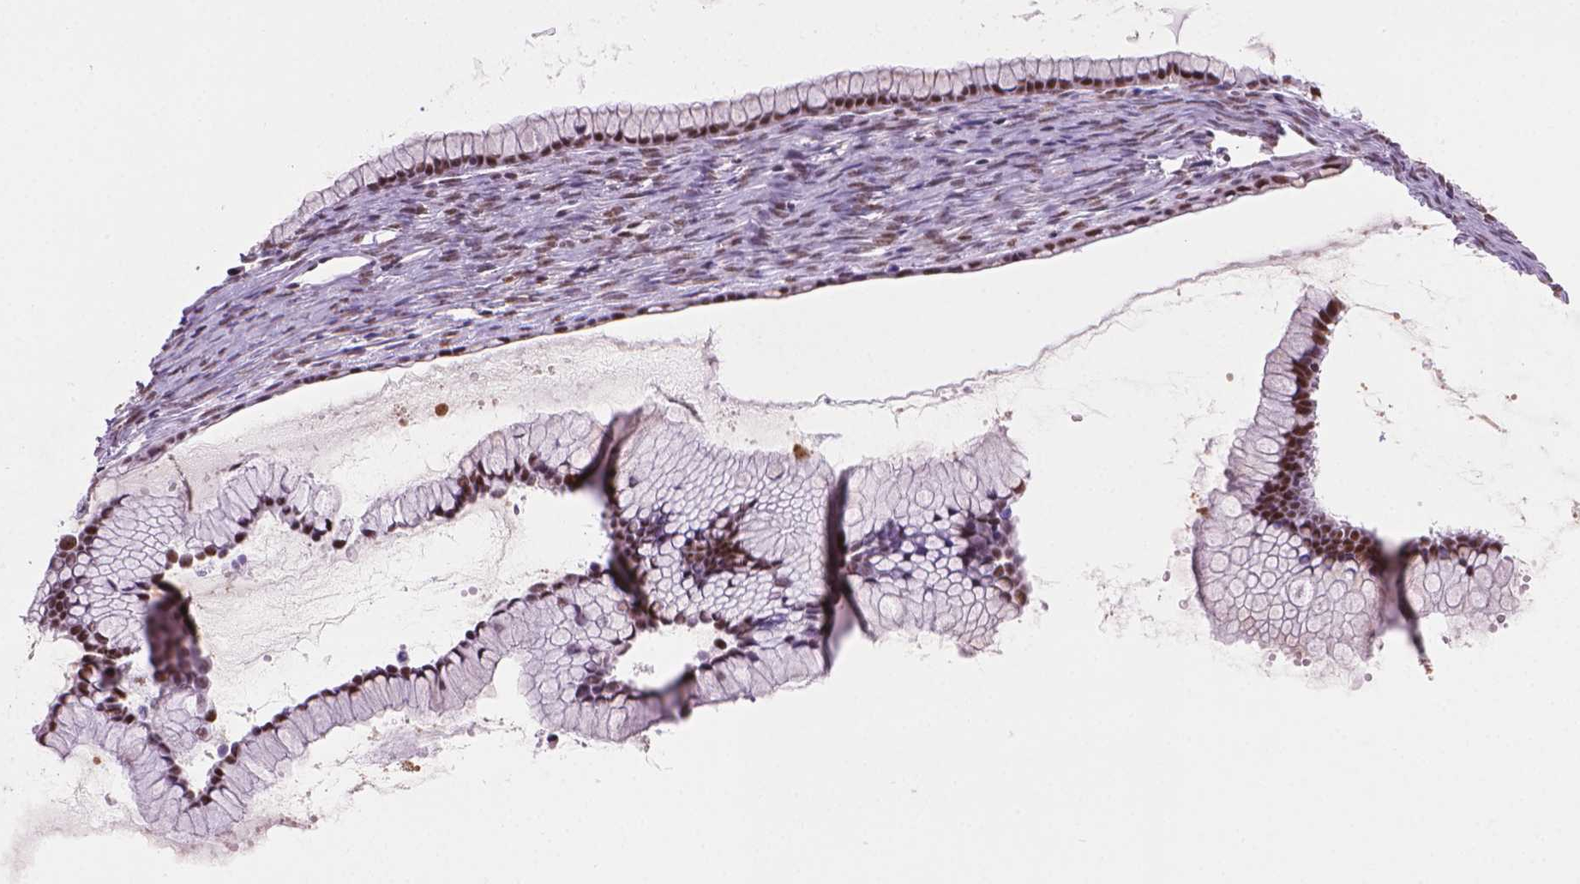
{"staining": {"intensity": "moderate", "quantity": ">75%", "location": "nuclear"}, "tissue": "ovarian cancer", "cell_type": "Tumor cells", "image_type": "cancer", "snomed": [{"axis": "morphology", "description": "Cystadenocarcinoma, mucinous, NOS"}, {"axis": "topography", "description": "Ovary"}], "caption": "Mucinous cystadenocarcinoma (ovarian) tissue demonstrates moderate nuclear positivity in about >75% of tumor cells, visualized by immunohistochemistry.", "gene": "UBN1", "patient": {"sex": "female", "age": 41}}